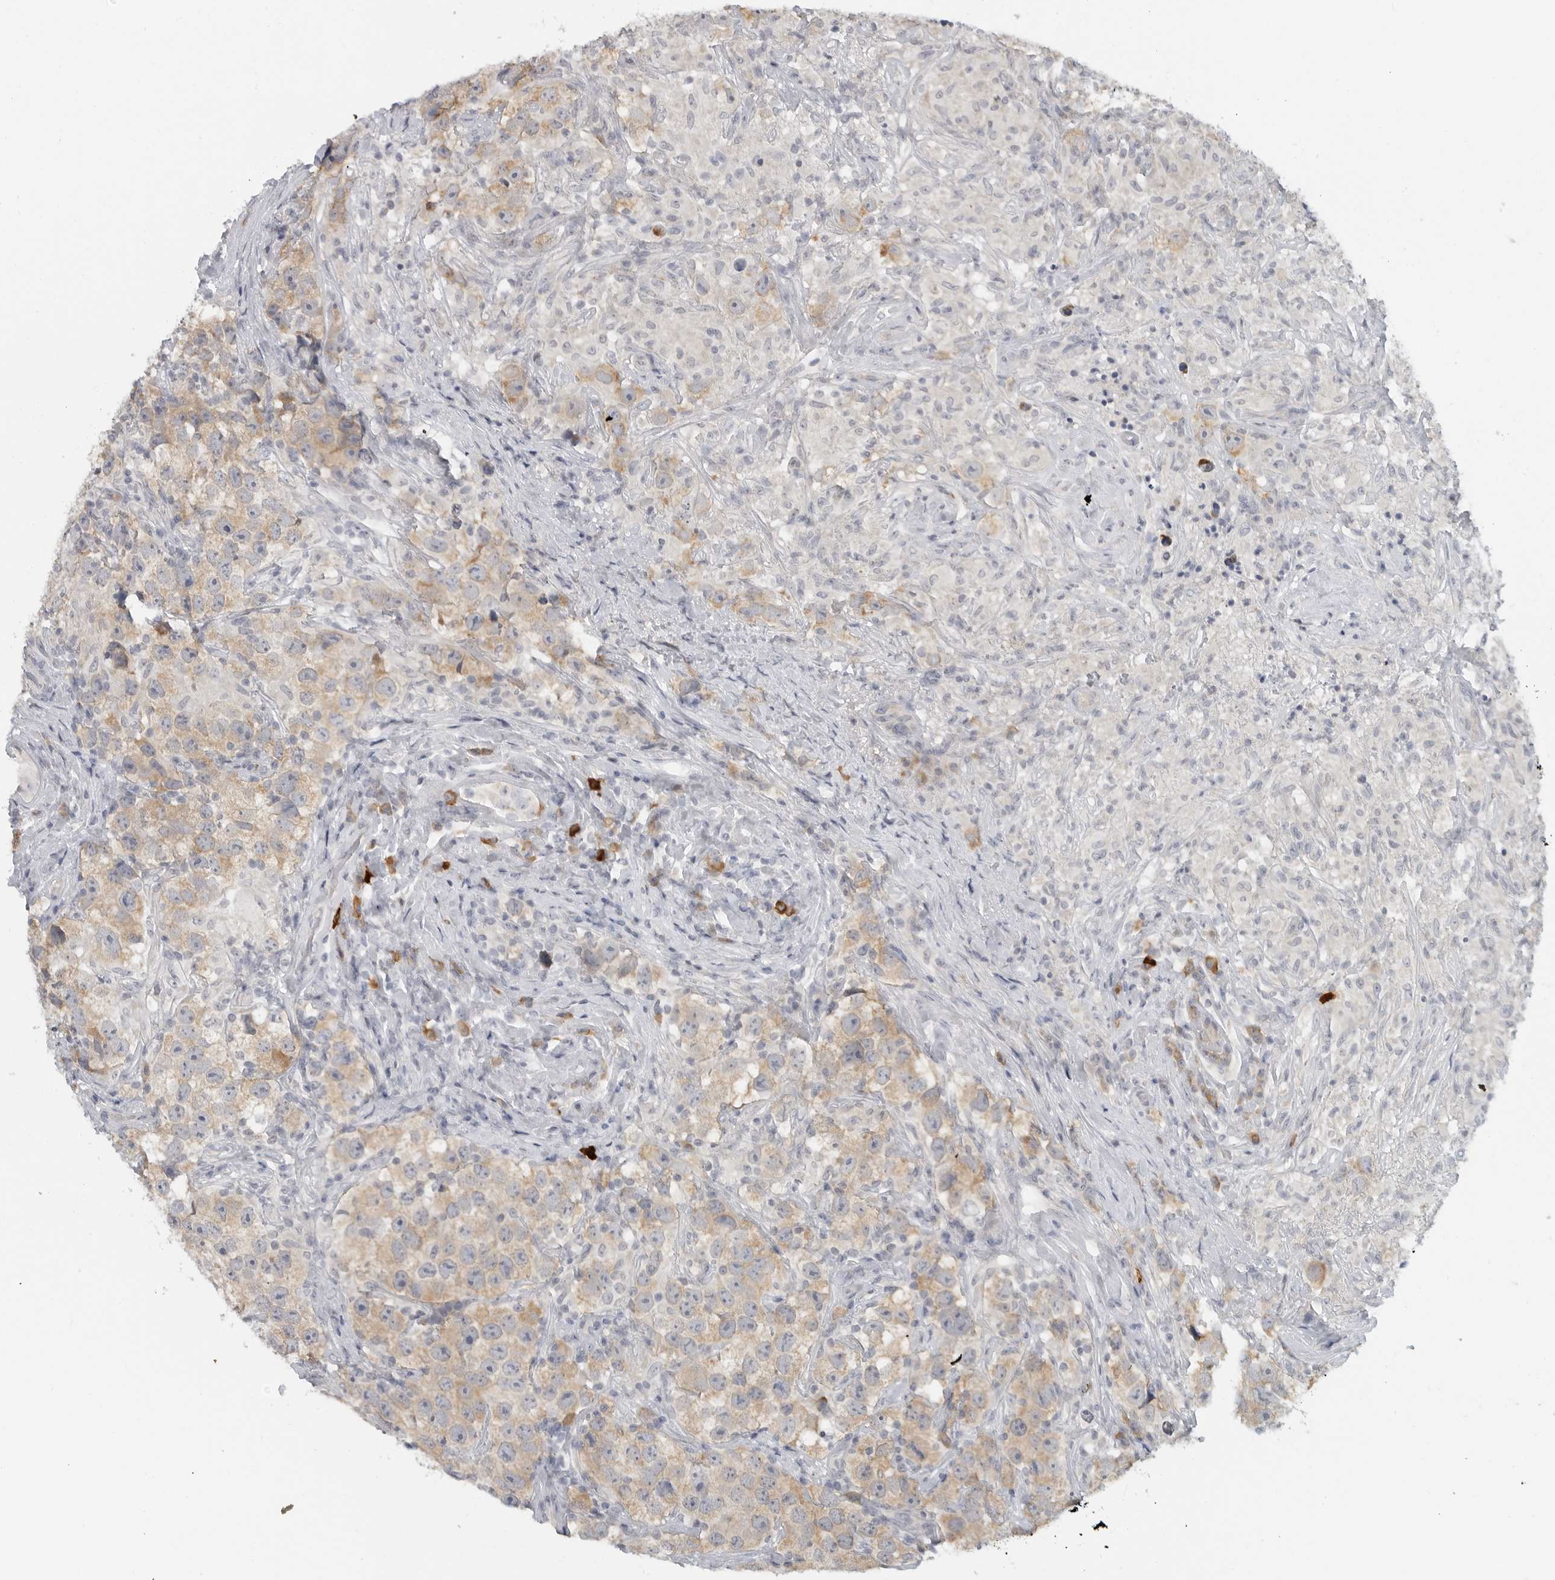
{"staining": {"intensity": "weak", "quantity": ">75%", "location": "cytoplasmic/membranous"}, "tissue": "testis cancer", "cell_type": "Tumor cells", "image_type": "cancer", "snomed": [{"axis": "morphology", "description": "Seminoma, NOS"}, {"axis": "topography", "description": "Testis"}], "caption": "Protein expression analysis of human seminoma (testis) reveals weak cytoplasmic/membranous expression in about >75% of tumor cells.", "gene": "IL12RB2", "patient": {"sex": "male", "age": 49}}